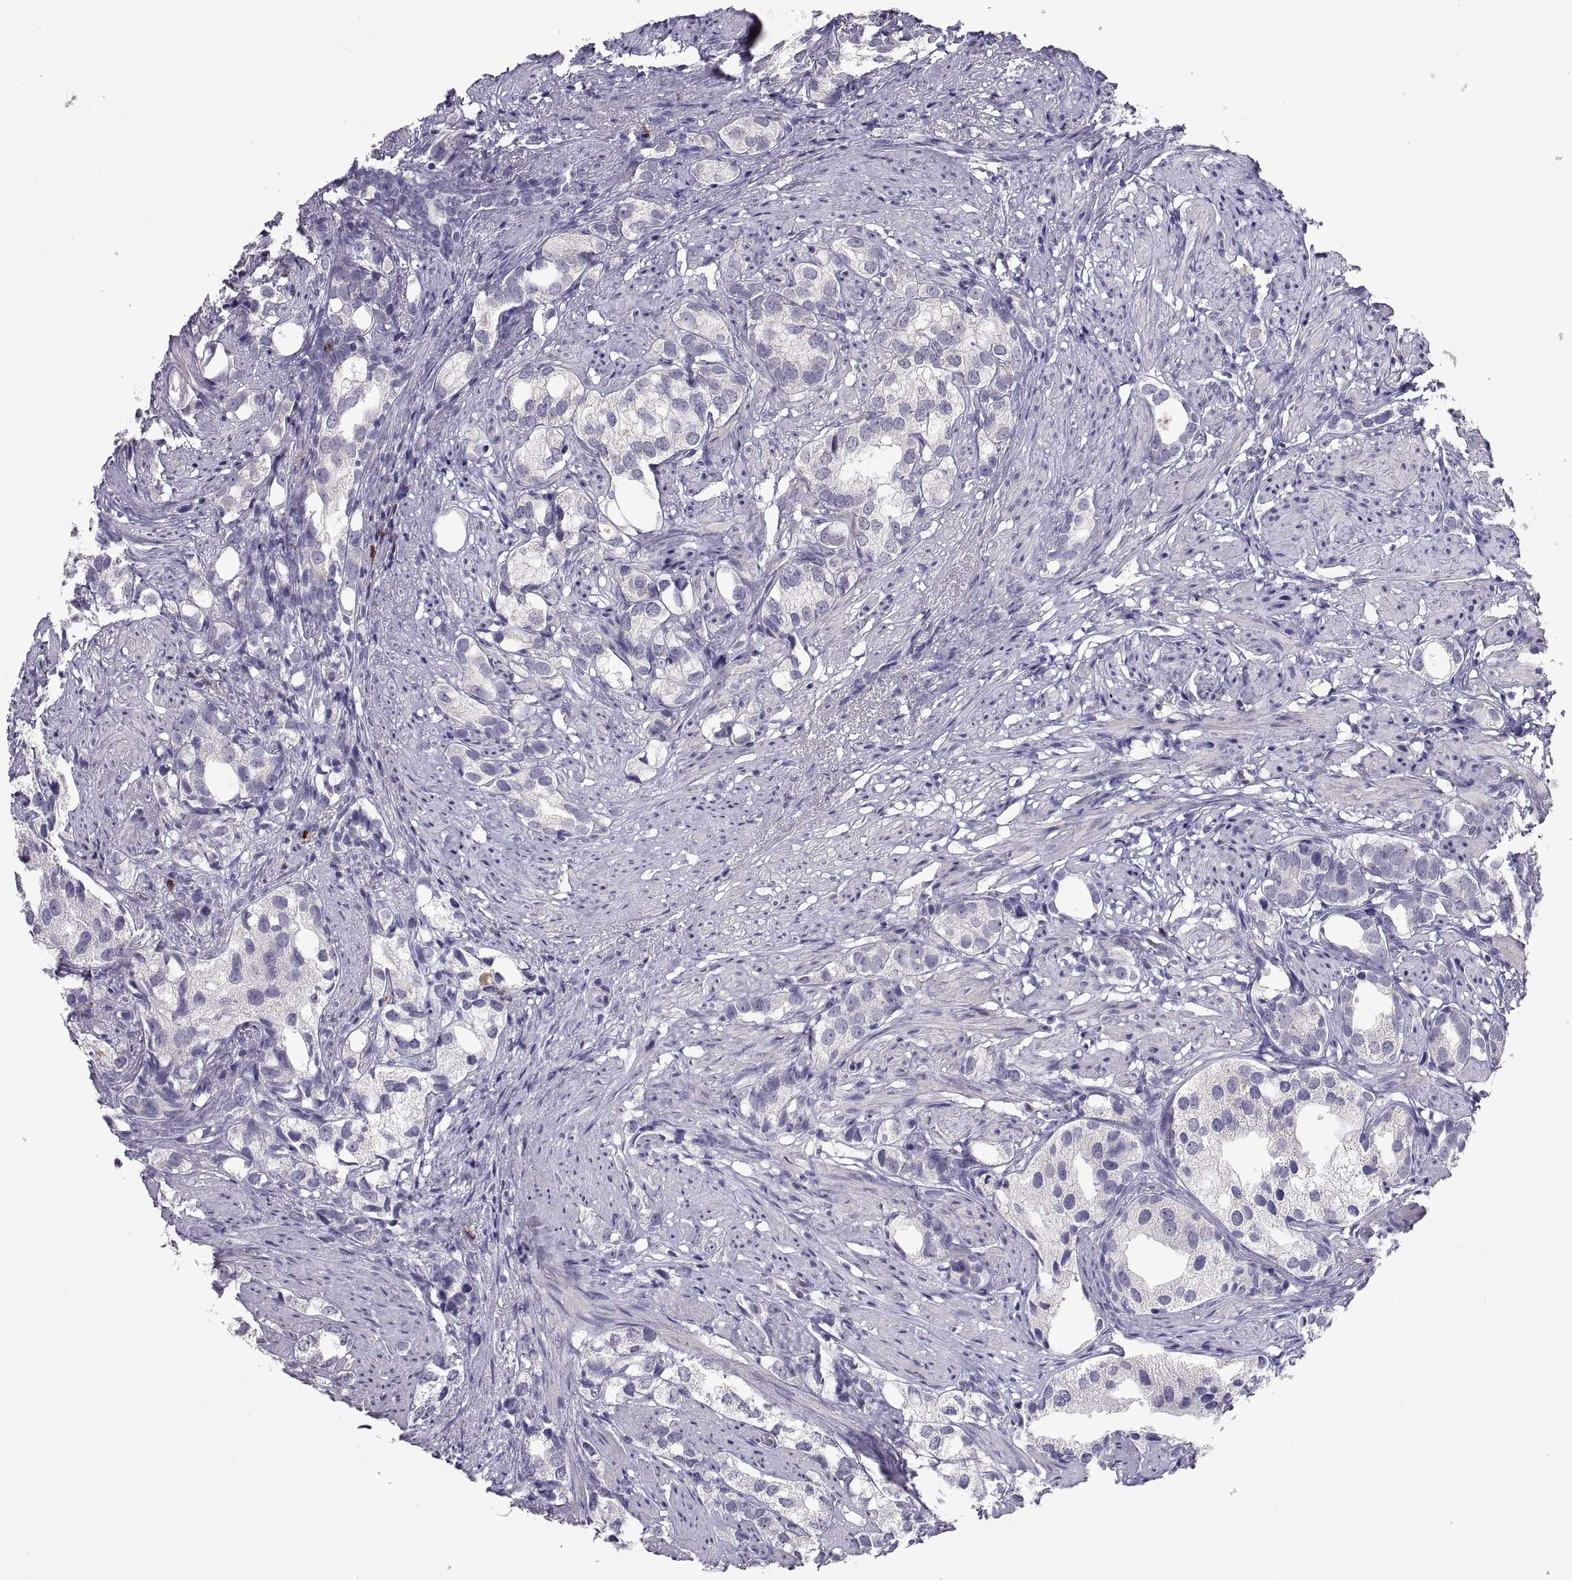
{"staining": {"intensity": "negative", "quantity": "none", "location": "none"}, "tissue": "prostate cancer", "cell_type": "Tumor cells", "image_type": "cancer", "snomed": [{"axis": "morphology", "description": "Adenocarcinoma, High grade"}, {"axis": "topography", "description": "Prostate"}], "caption": "This image is of high-grade adenocarcinoma (prostate) stained with IHC to label a protein in brown with the nuclei are counter-stained blue. There is no positivity in tumor cells.", "gene": "MS4A1", "patient": {"sex": "male", "age": 82}}